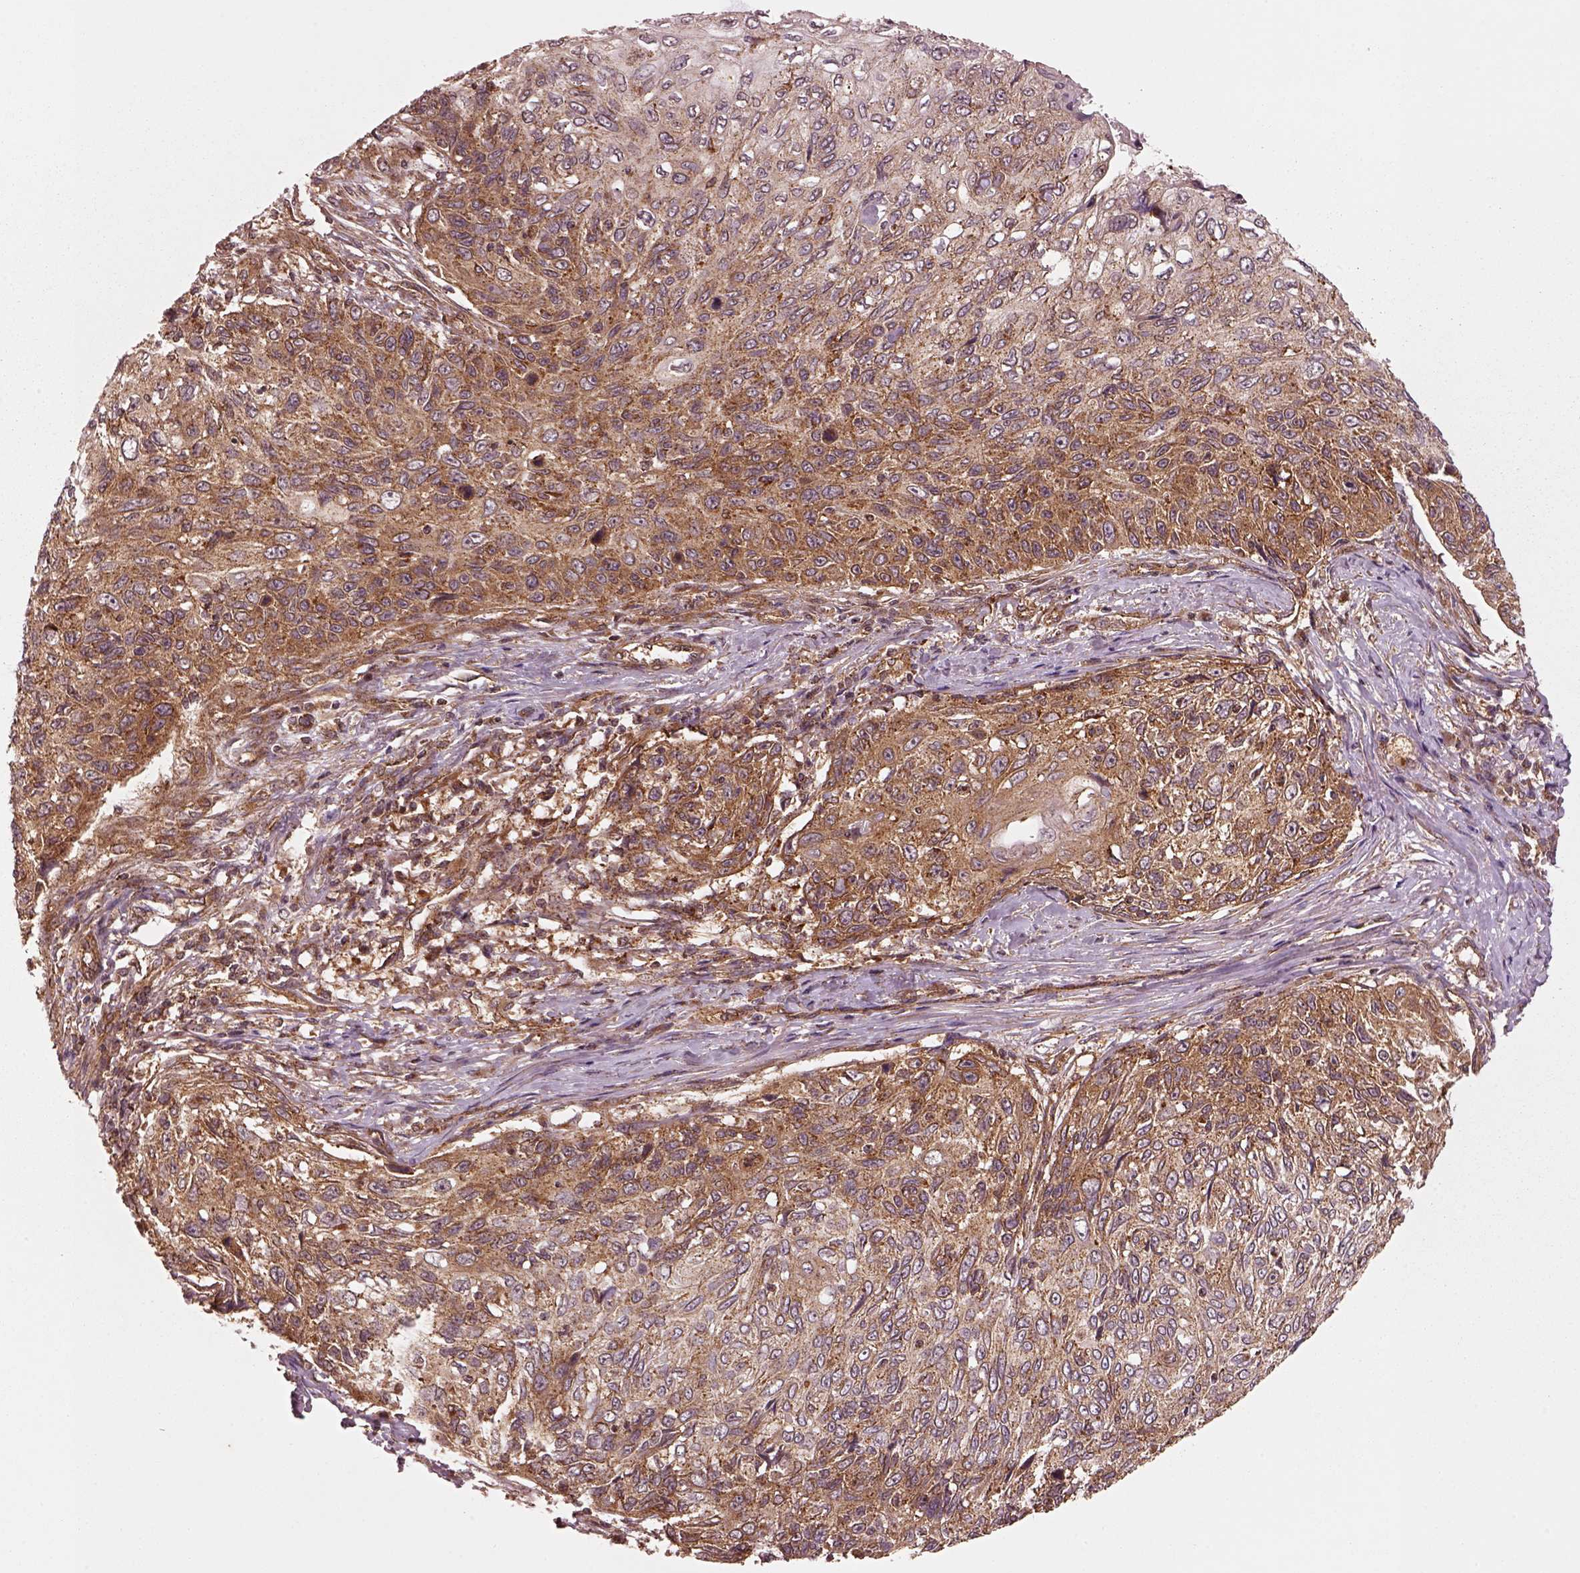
{"staining": {"intensity": "moderate", "quantity": "25%-75%", "location": "cytoplasmic/membranous"}, "tissue": "skin cancer", "cell_type": "Tumor cells", "image_type": "cancer", "snomed": [{"axis": "morphology", "description": "Squamous cell carcinoma, NOS"}, {"axis": "topography", "description": "Skin"}], "caption": "Immunohistochemistry of skin squamous cell carcinoma displays medium levels of moderate cytoplasmic/membranous staining in approximately 25%-75% of tumor cells.", "gene": "WASHC2A", "patient": {"sex": "male", "age": 92}}